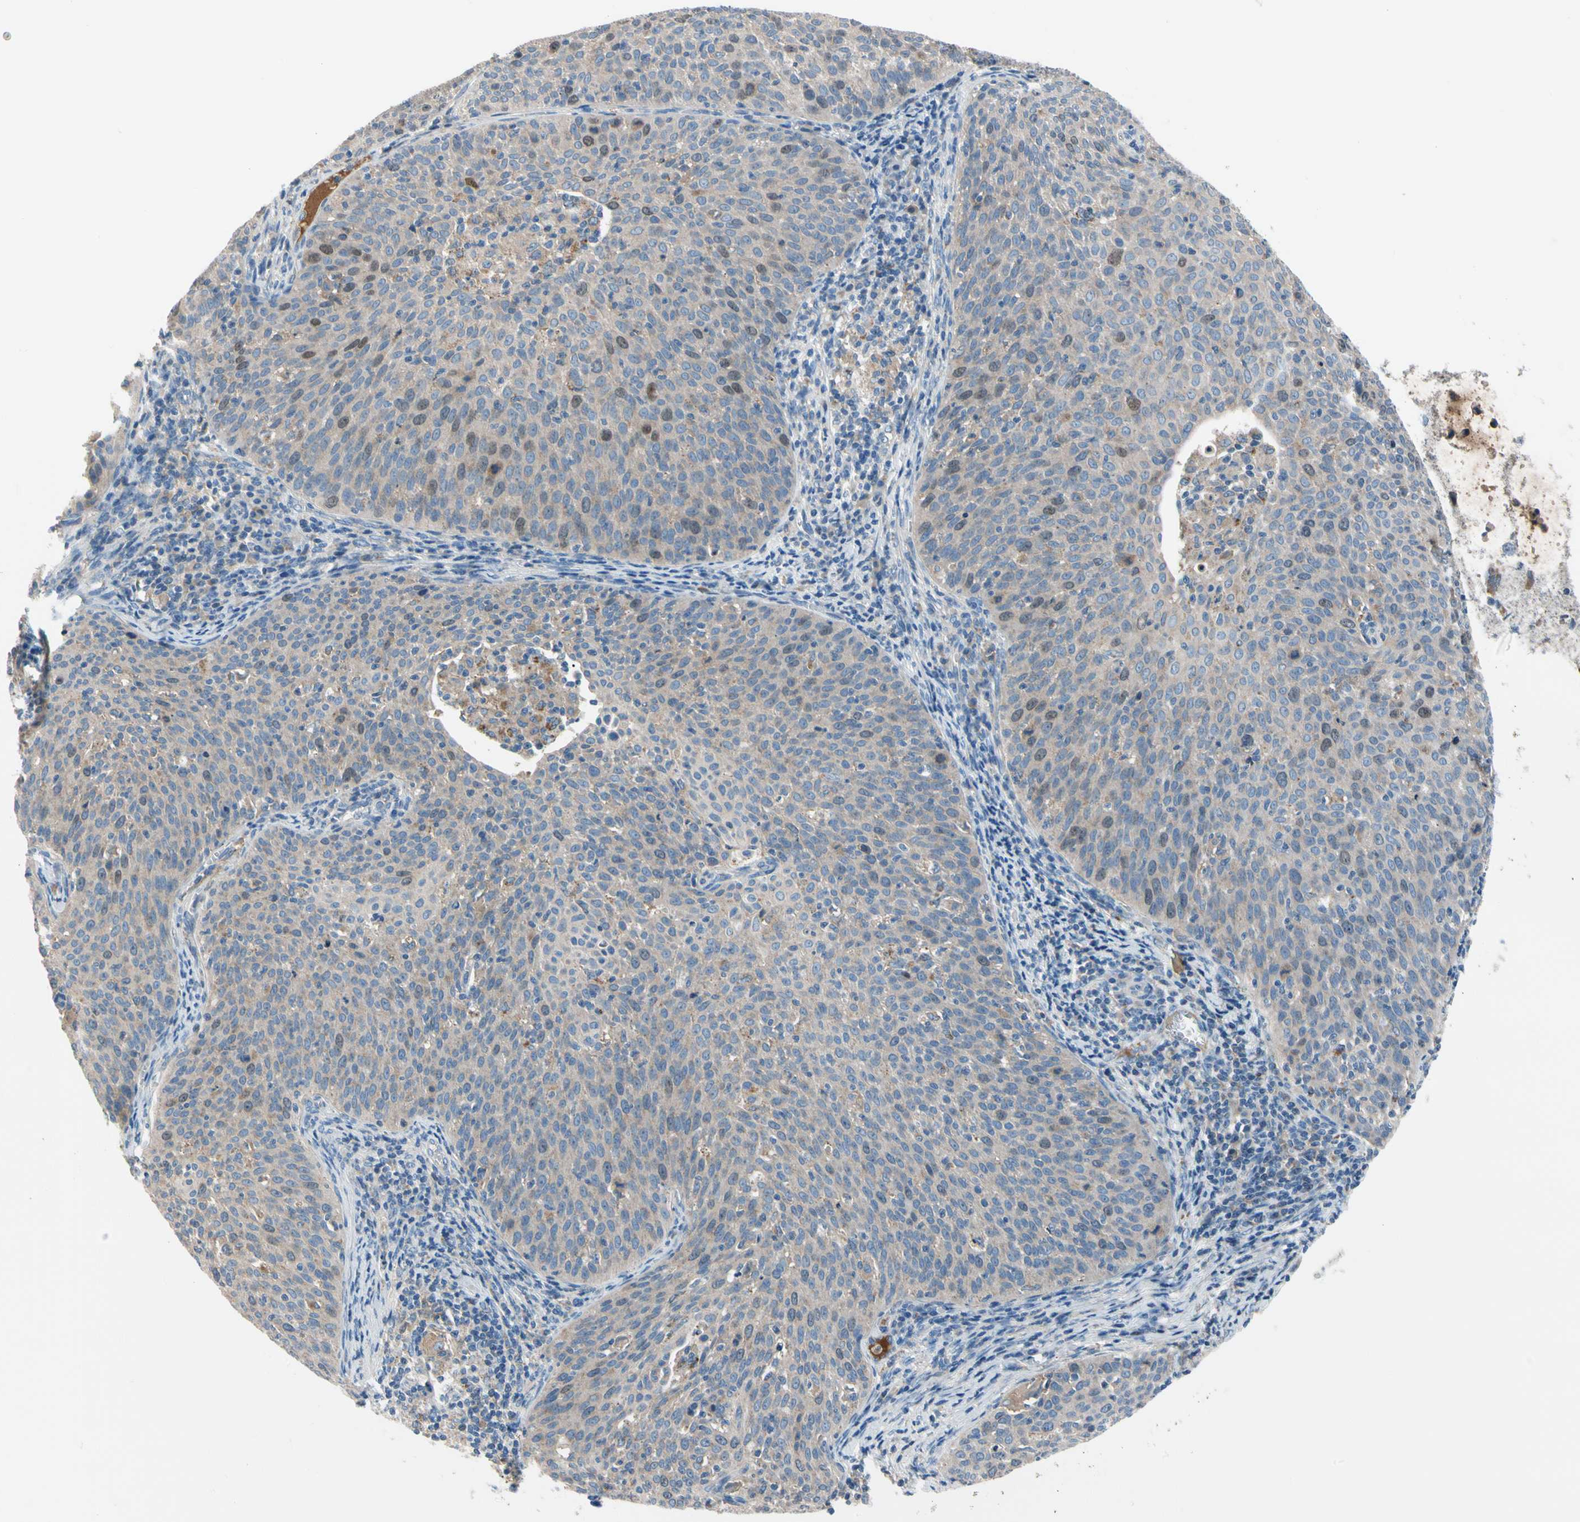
{"staining": {"intensity": "weak", "quantity": "<25%", "location": "cytoplasmic/membranous,nuclear"}, "tissue": "cervical cancer", "cell_type": "Tumor cells", "image_type": "cancer", "snomed": [{"axis": "morphology", "description": "Squamous cell carcinoma, NOS"}, {"axis": "topography", "description": "Cervix"}], "caption": "Immunohistochemical staining of human squamous cell carcinoma (cervical) exhibits no significant positivity in tumor cells.", "gene": "HJURP", "patient": {"sex": "female", "age": 38}}